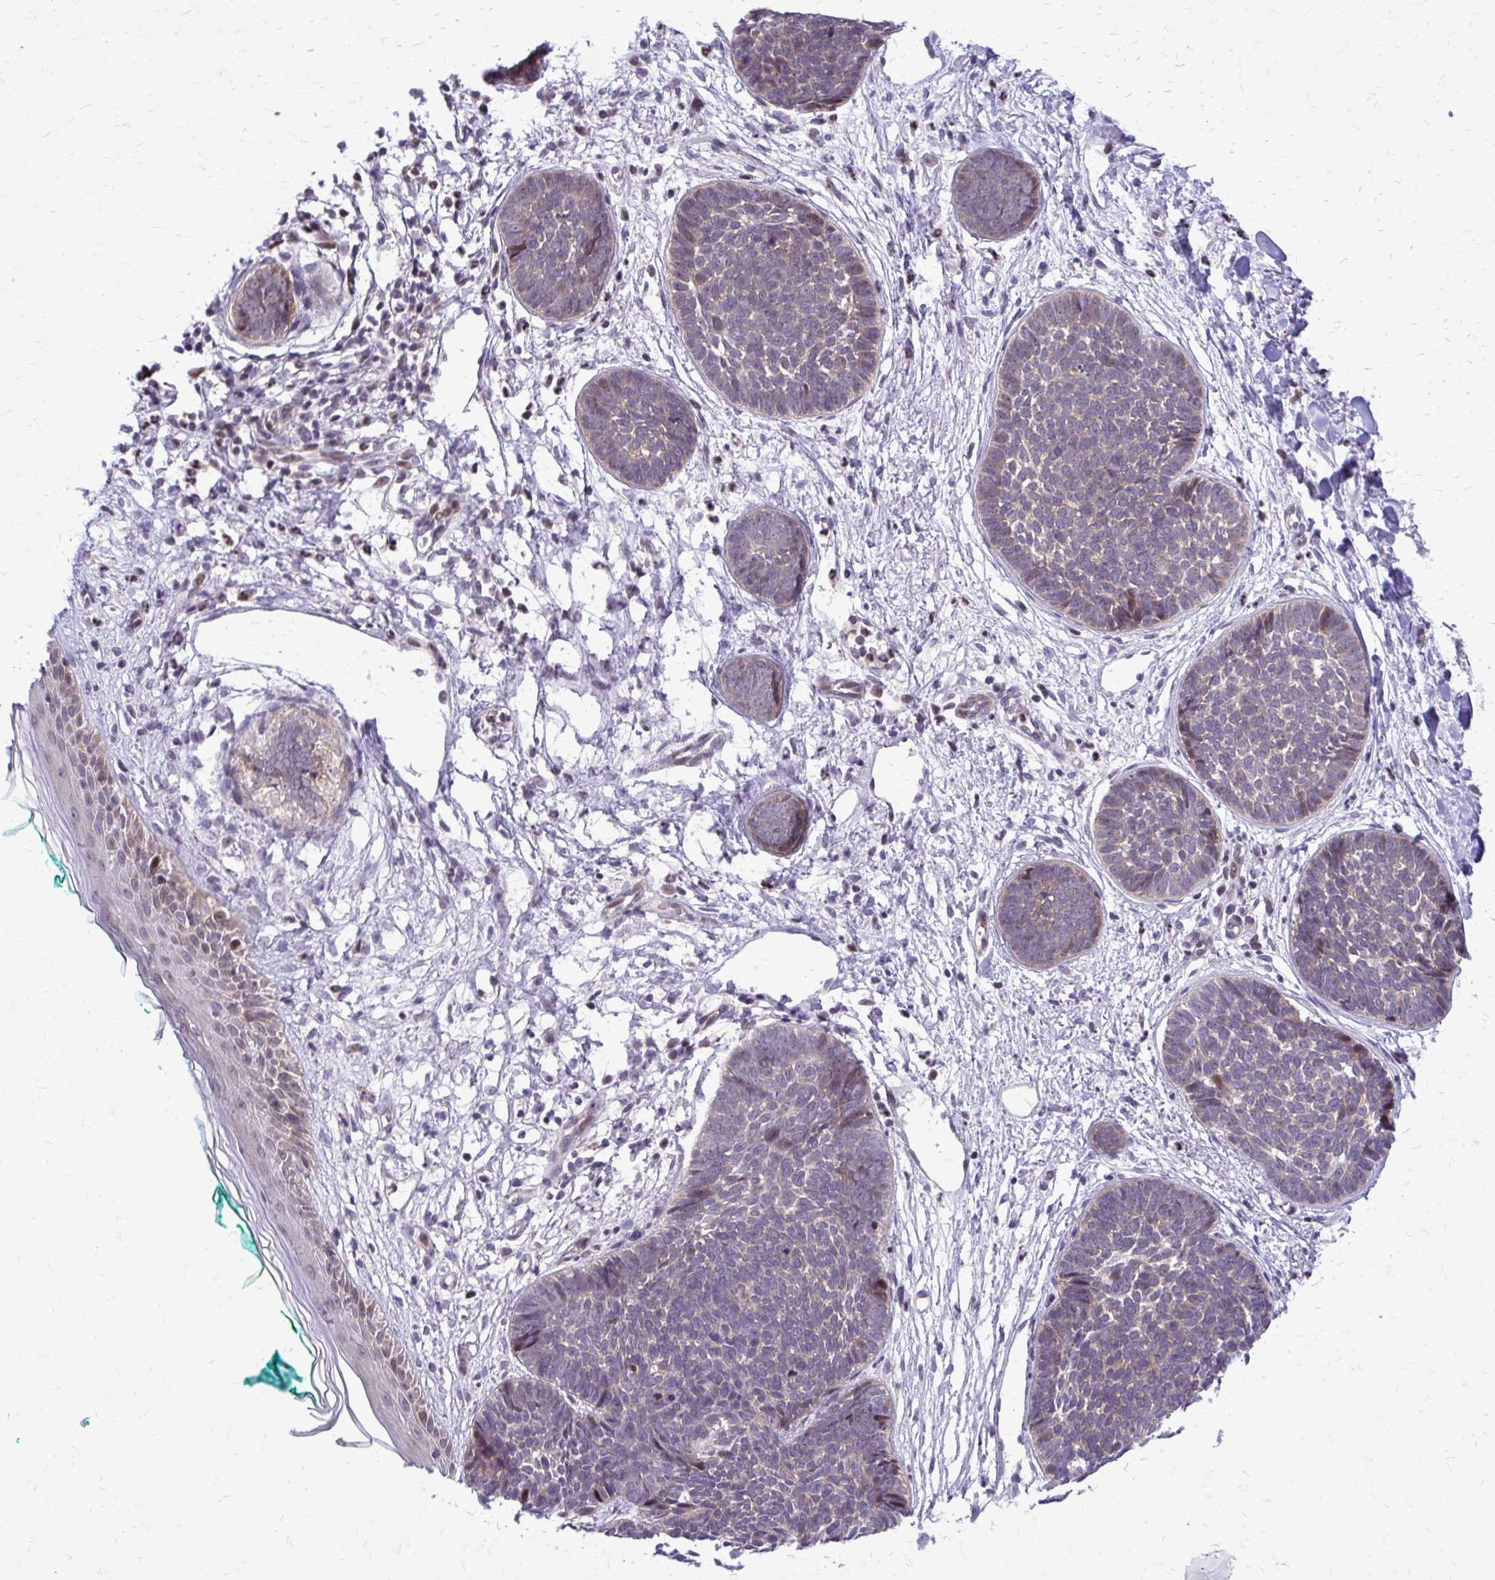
{"staining": {"intensity": "weak", "quantity": "<25%", "location": "nuclear"}, "tissue": "skin cancer", "cell_type": "Tumor cells", "image_type": "cancer", "snomed": [{"axis": "morphology", "description": "Basal cell carcinoma"}, {"axis": "topography", "description": "Skin"}, {"axis": "topography", "description": "Skin of neck"}, {"axis": "topography", "description": "Skin of shoulder"}, {"axis": "topography", "description": "Skin of back"}], "caption": "This micrograph is of basal cell carcinoma (skin) stained with immunohistochemistry to label a protein in brown with the nuclei are counter-stained blue. There is no positivity in tumor cells. (Immunohistochemistry, brightfield microscopy, high magnification).", "gene": "ANKRD30B", "patient": {"sex": "male", "age": 80}}